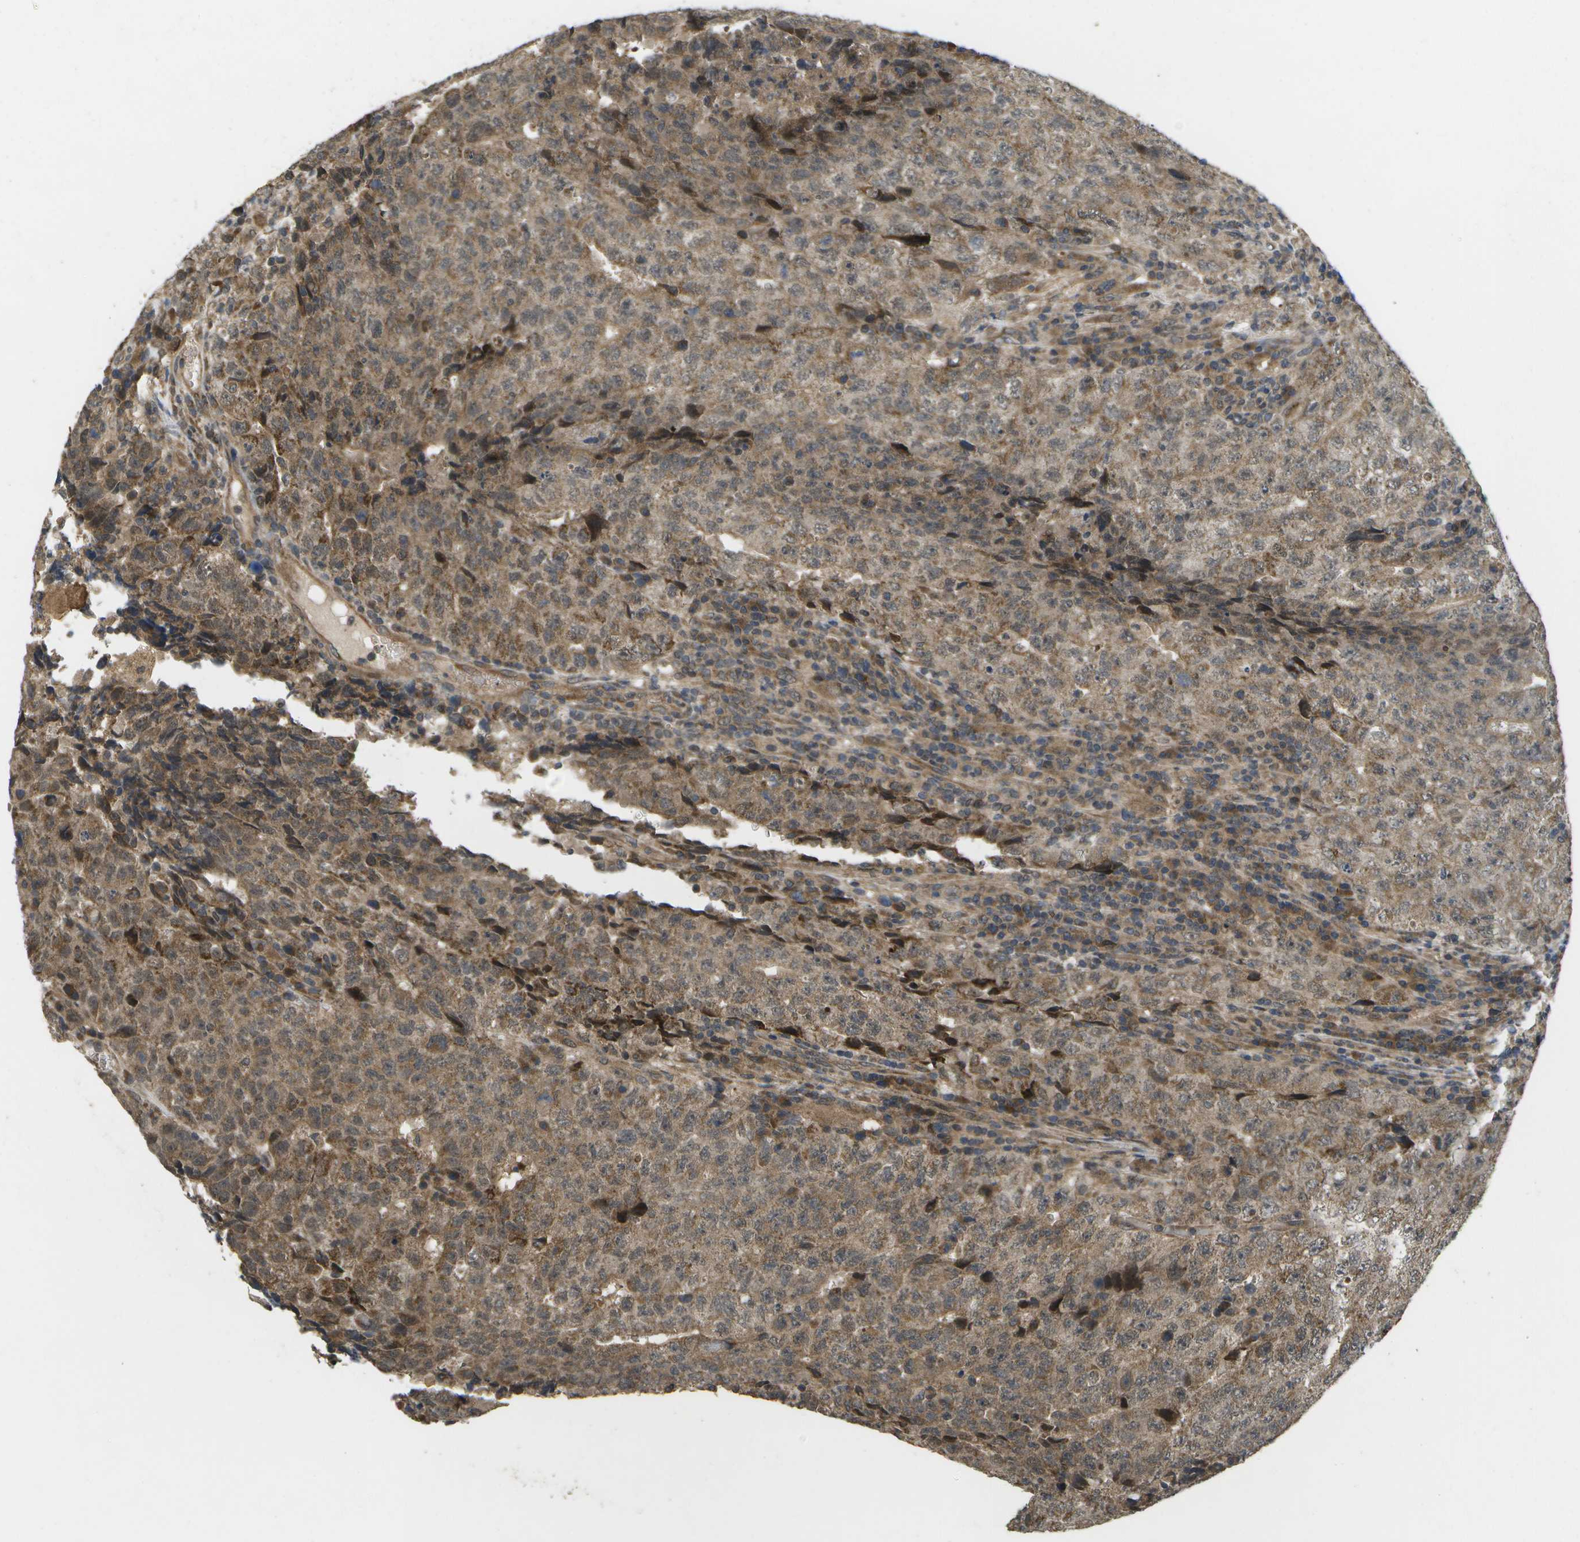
{"staining": {"intensity": "moderate", "quantity": ">75%", "location": "cytoplasmic/membranous"}, "tissue": "testis cancer", "cell_type": "Tumor cells", "image_type": "cancer", "snomed": [{"axis": "morphology", "description": "Necrosis, NOS"}, {"axis": "morphology", "description": "Carcinoma, Embryonal, NOS"}, {"axis": "topography", "description": "Testis"}], "caption": "Embryonal carcinoma (testis) stained with a protein marker shows moderate staining in tumor cells.", "gene": "ALAS1", "patient": {"sex": "male", "age": 19}}